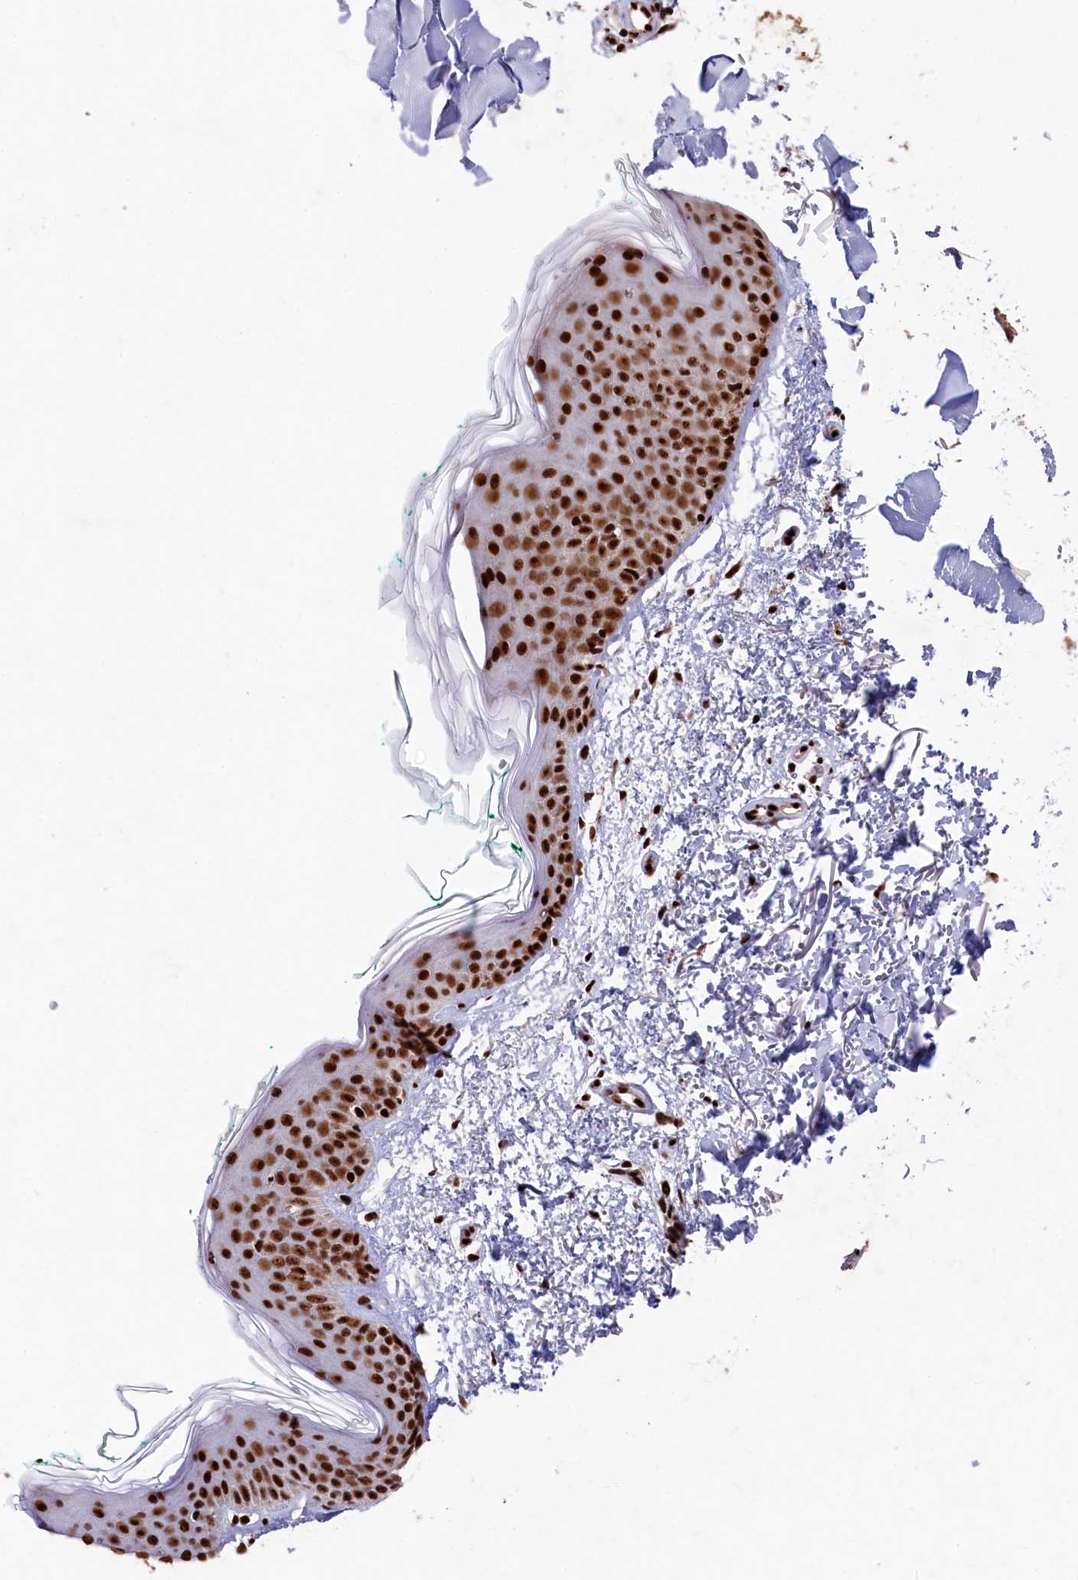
{"staining": {"intensity": "strong", "quantity": "25%-75%", "location": "nuclear"}, "tissue": "skin", "cell_type": "Fibroblasts", "image_type": "normal", "snomed": [{"axis": "morphology", "description": "Normal tissue, NOS"}, {"axis": "topography", "description": "Skin"}], "caption": "The image exhibits a brown stain indicating the presence of a protein in the nuclear of fibroblasts in skin.", "gene": "PRPF31", "patient": {"sex": "male", "age": 66}}